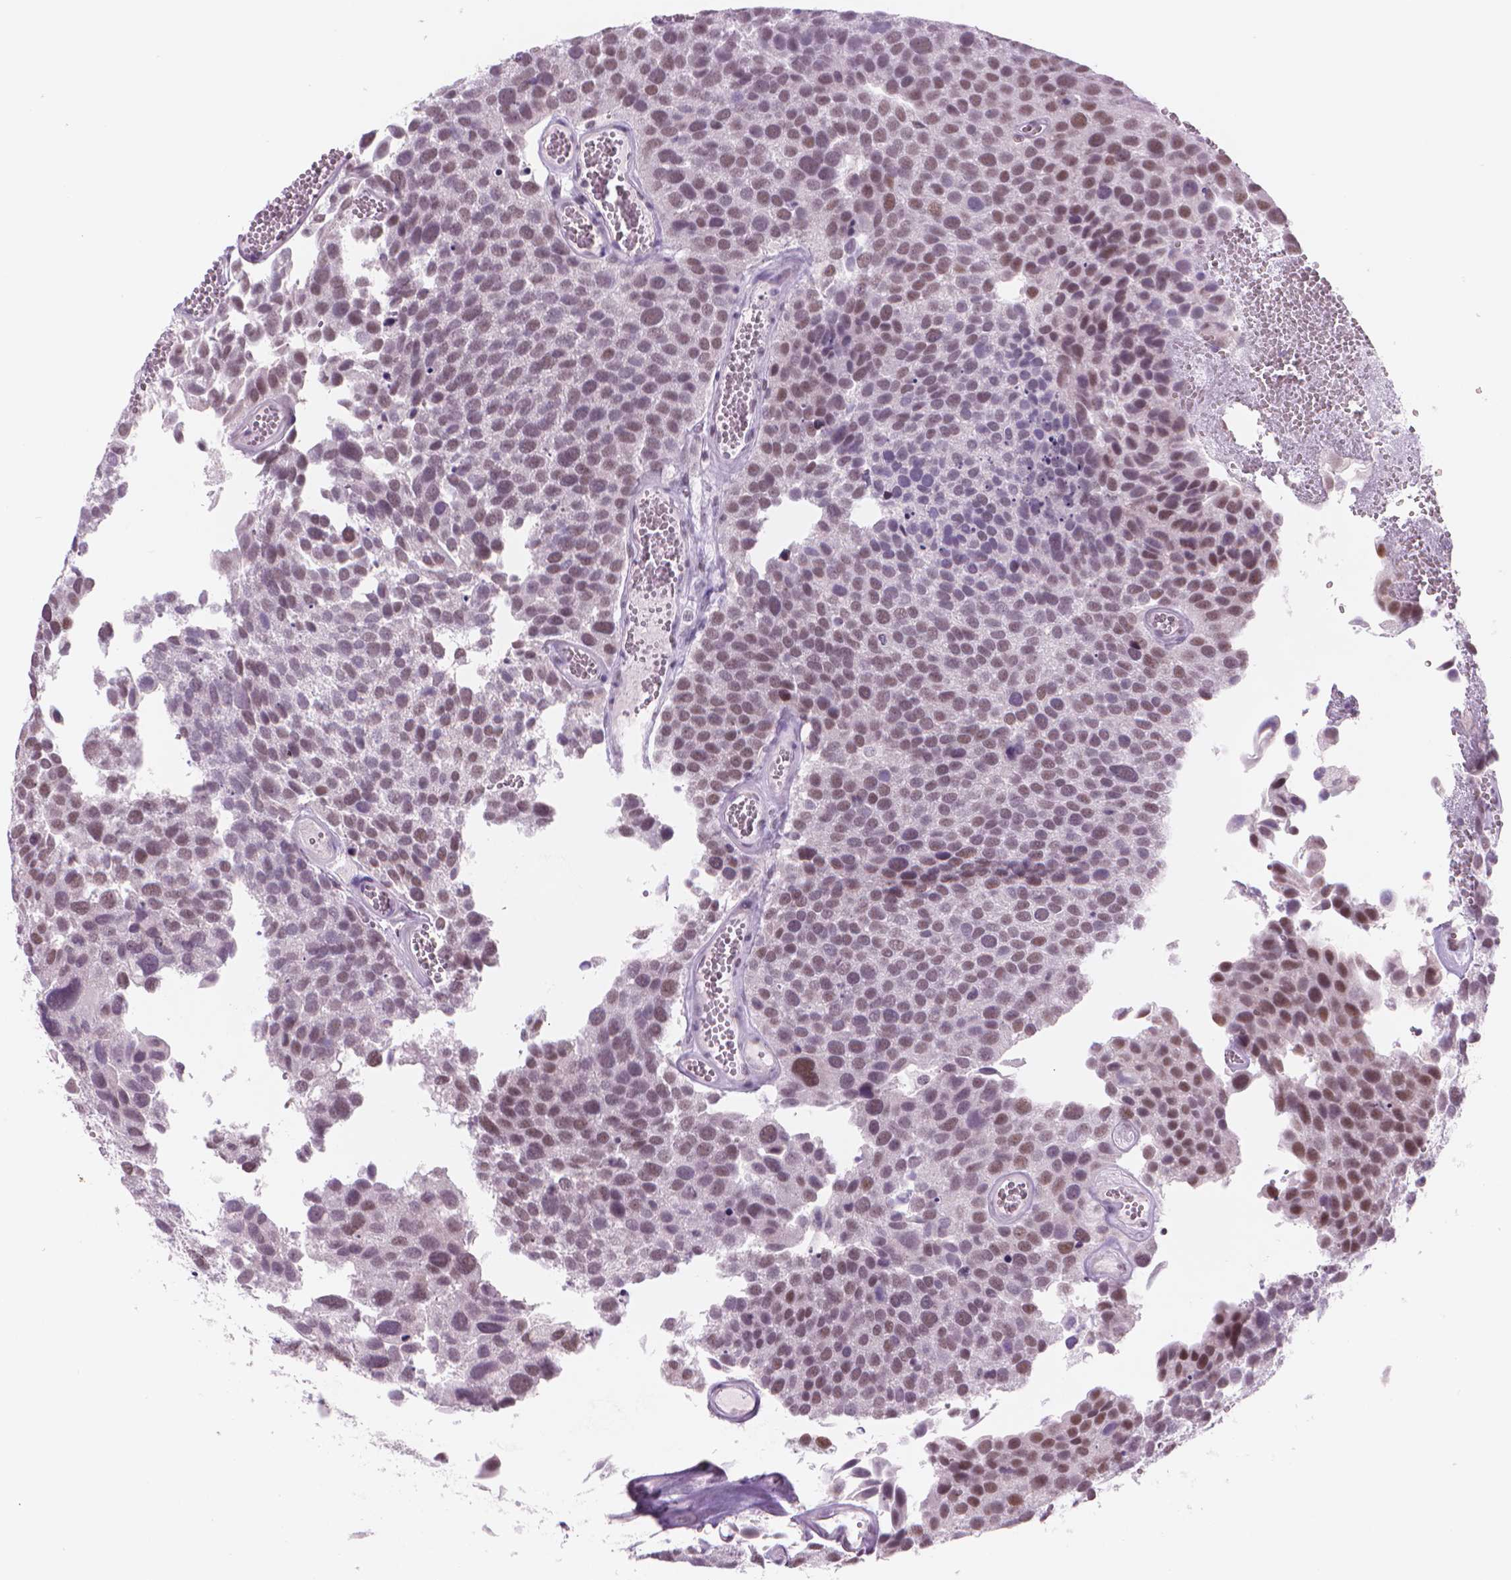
{"staining": {"intensity": "moderate", "quantity": "25%-75%", "location": "nuclear"}, "tissue": "urothelial cancer", "cell_type": "Tumor cells", "image_type": "cancer", "snomed": [{"axis": "morphology", "description": "Urothelial carcinoma, Low grade"}, {"axis": "topography", "description": "Urinary bladder"}], "caption": "The photomicrograph exhibits immunohistochemical staining of urothelial cancer. There is moderate nuclear positivity is present in approximately 25%-75% of tumor cells.", "gene": "POLR3D", "patient": {"sex": "female", "age": 69}}